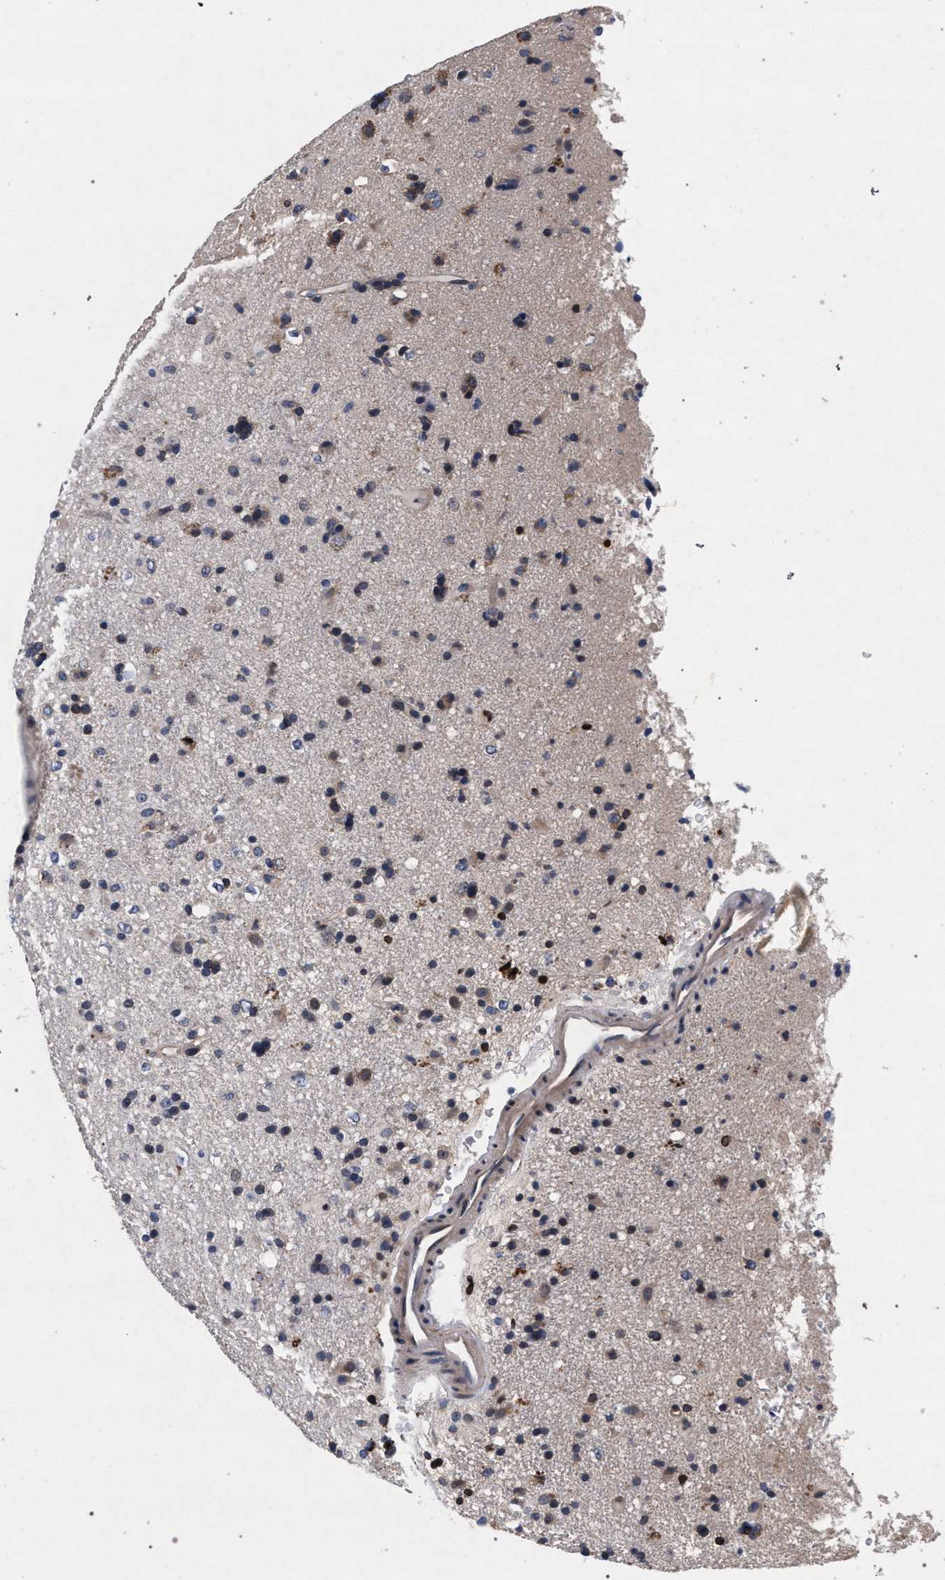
{"staining": {"intensity": "moderate", "quantity": "<25%", "location": "cytoplasmic/membranous"}, "tissue": "glioma", "cell_type": "Tumor cells", "image_type": "cancer", "snomed": [{"axis": "morphology", "description": "Glioma, malignant, Low grade"}, {"axis": "topography", "description": "Brain"}], "caption": "A brown stain labels moderate cytoplasmic/membranous positivity of a protein in glioma tumor cells.", "gene": "NEK7", "patient": {"sex": "male", "age": 65}}